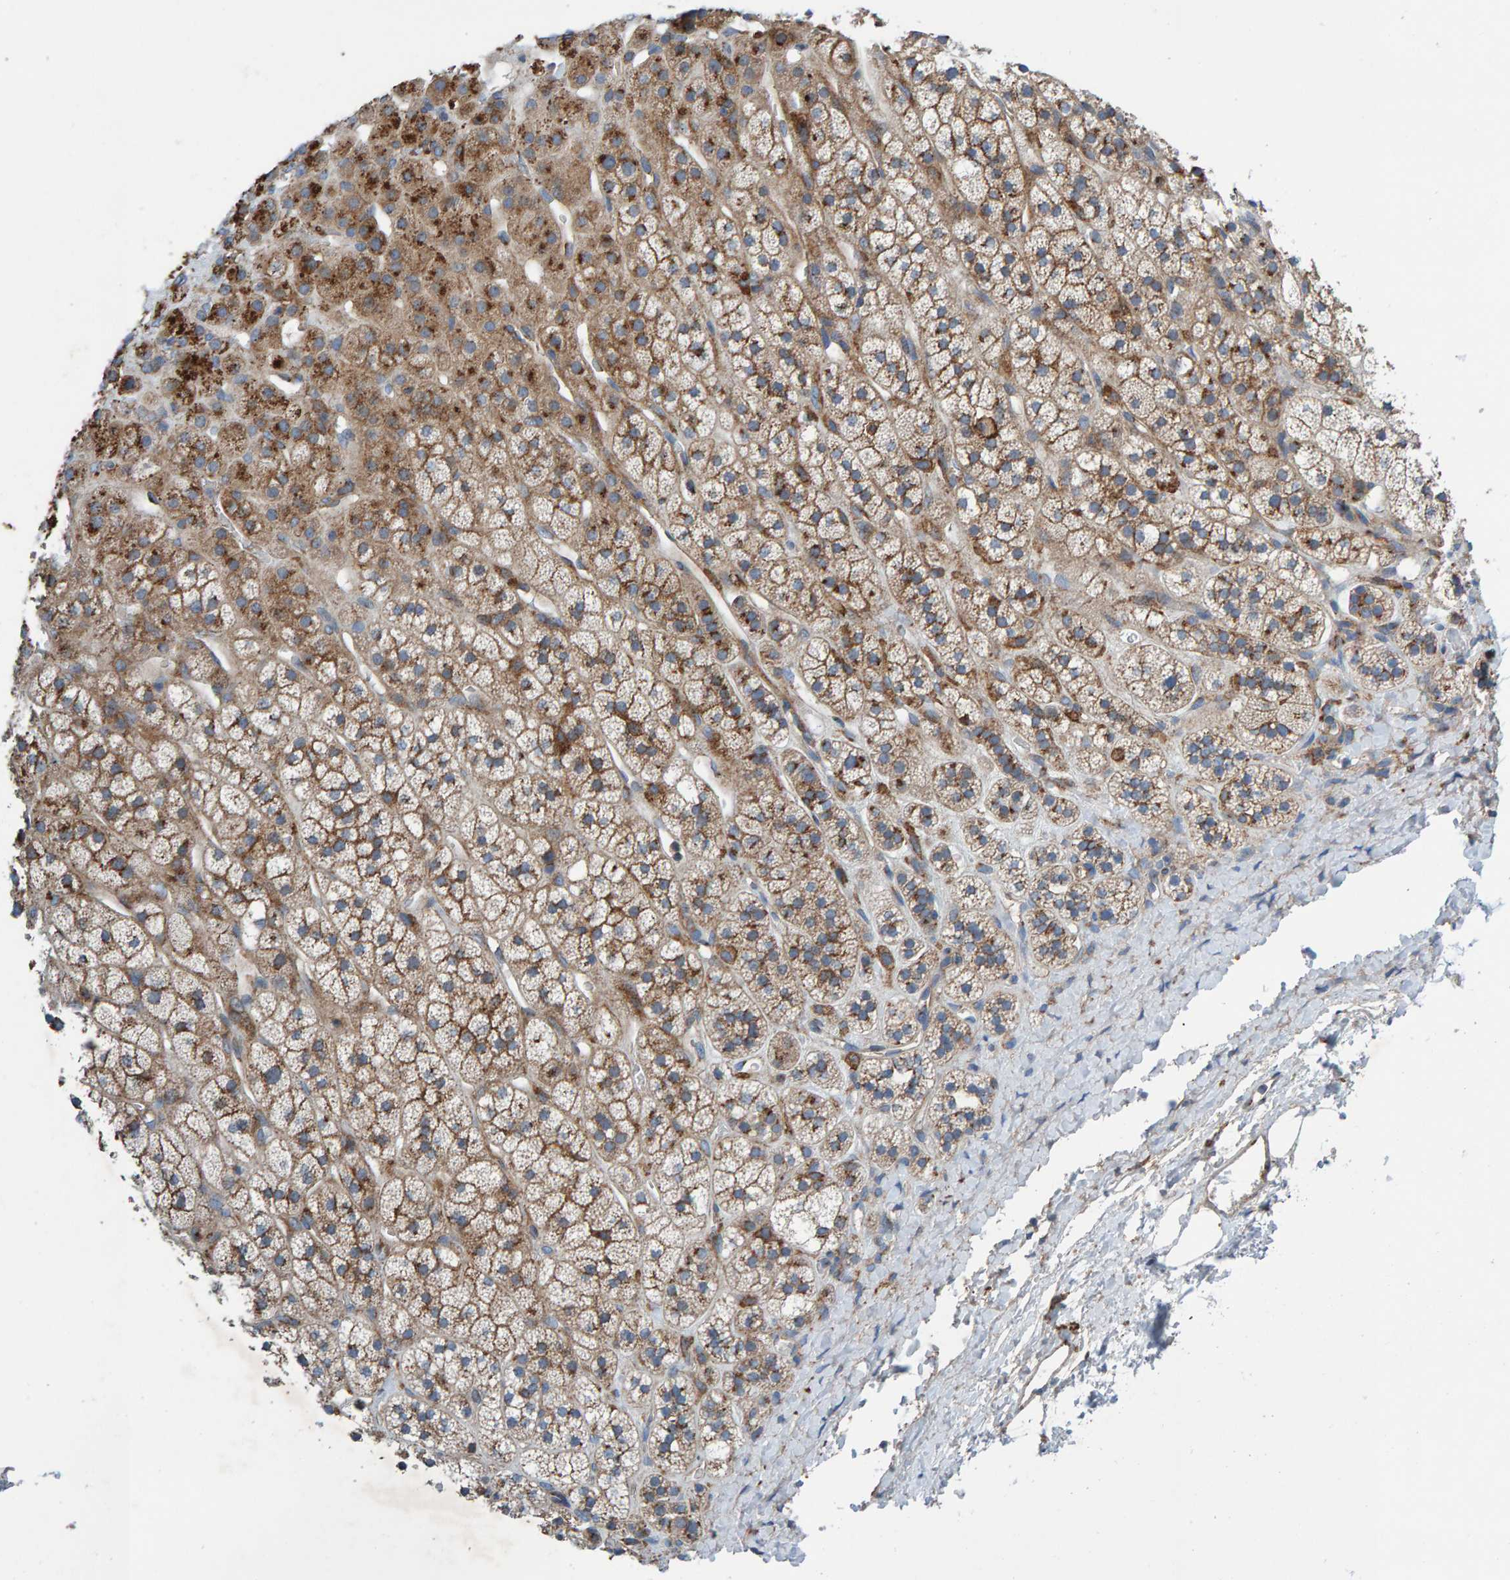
{"staining": {"intensity": "moderate", "quantity": ">75%", "location": "cytoplasmic/membranous"}, "tissue": "adrenal gland", "cell_type": "Glandular cells", "image_type": "normal", "snomed": [{"axis": "morphology", "description": "Normal tissue, NOS"}, {"axis": "topography", "description": "Adrenal gland"}], "caption": "Immunohistochemistry staining of unremarkable adrenal gland, which displays medium levels of moderate cytoplasmic/membranous positivity in about >75% of glandular cells indicating moderate cytoplasmic/membranous protein positivity. The staining was performed using DAB (3,3'-diaminobenzidine) (brown) for protein detection and nuclei were counterstained in hematoxylin (blue).", "gene": "MKLN1", "patient": {"sex": "male", "age": 56}}